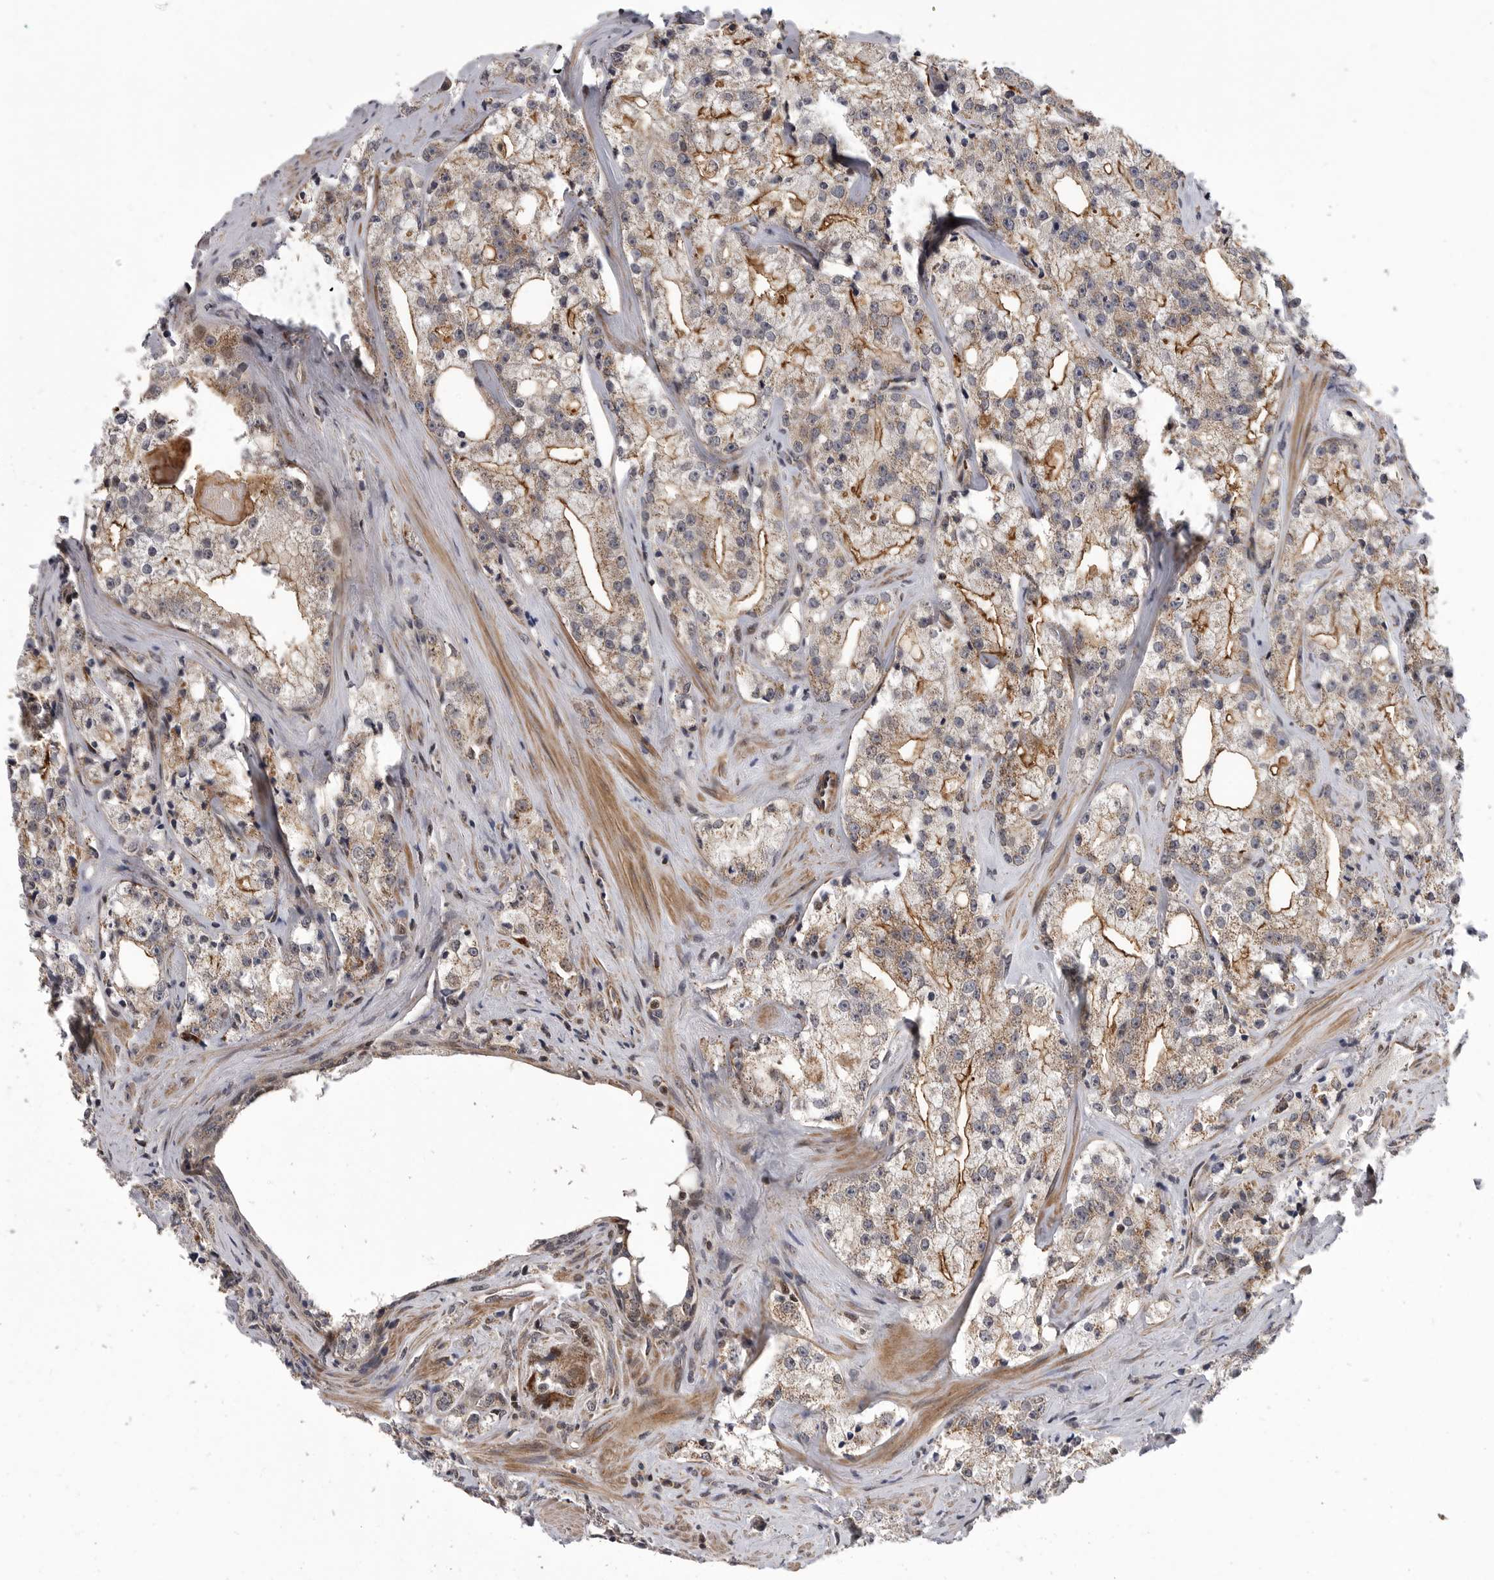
{"staining": {"intensity": "moderate", "quantity": ">75%", "location": "cytoplasmic/membranous"}, "tissue": "prostate cancer", "cell_type": "Tumor cells", "image_type": "cancer", "snomed": [{"axis": "morphology", "description": "Adenocarcinoma, High grade"}, {"axis": "topography", "description": "Prostate"}], "caption": "Protein staining by IHC reveals moderate cytoplasmic/membranous expression in approximately >75% of tumor cells in prostate cancer.", "gene": "TMPRSS11F", "patient": {"sex": "male", "age": 64}}